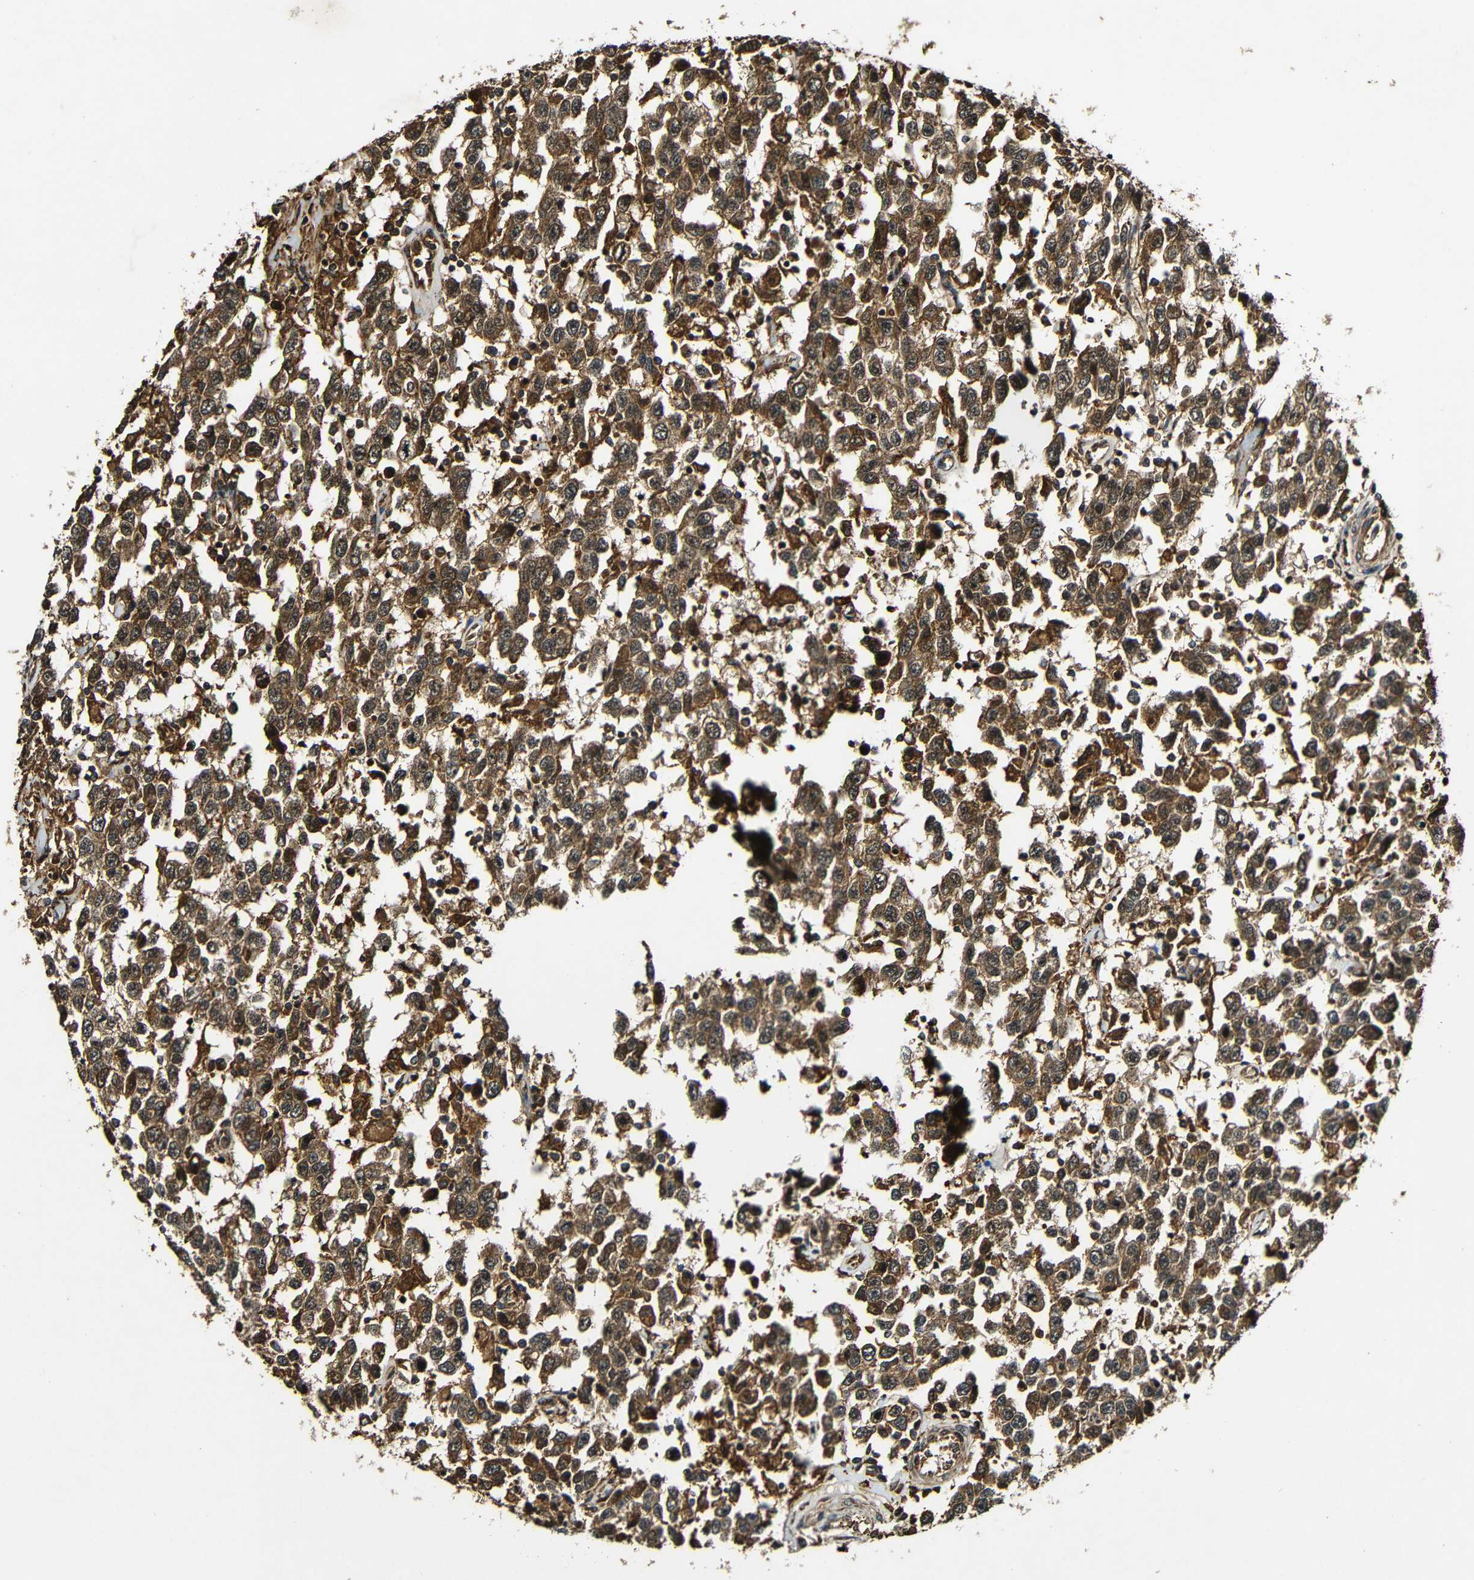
{"staining": {"intensity": "moderate", "quantity": ">75%", "location": "cytoplasmic/membranous"}, "tissue": "testis cancer", "cell_type": "Tumor cells", "image_type": "cancer", "snomed": [{"axis": "morphology", "description": "Seminoma, NOS"}, {"axis": "topography", "description": "Testis"}], "caption": "The photomicrograph displays staining of seminoma (testis), revealing moderate cytoplasmic/membranous protein expression (brown color) within tumor cells. (IHC, brightfield microscopy, high magnification).", "gene": "CASP8", "patient": {"sex": "male", "age": 41}}